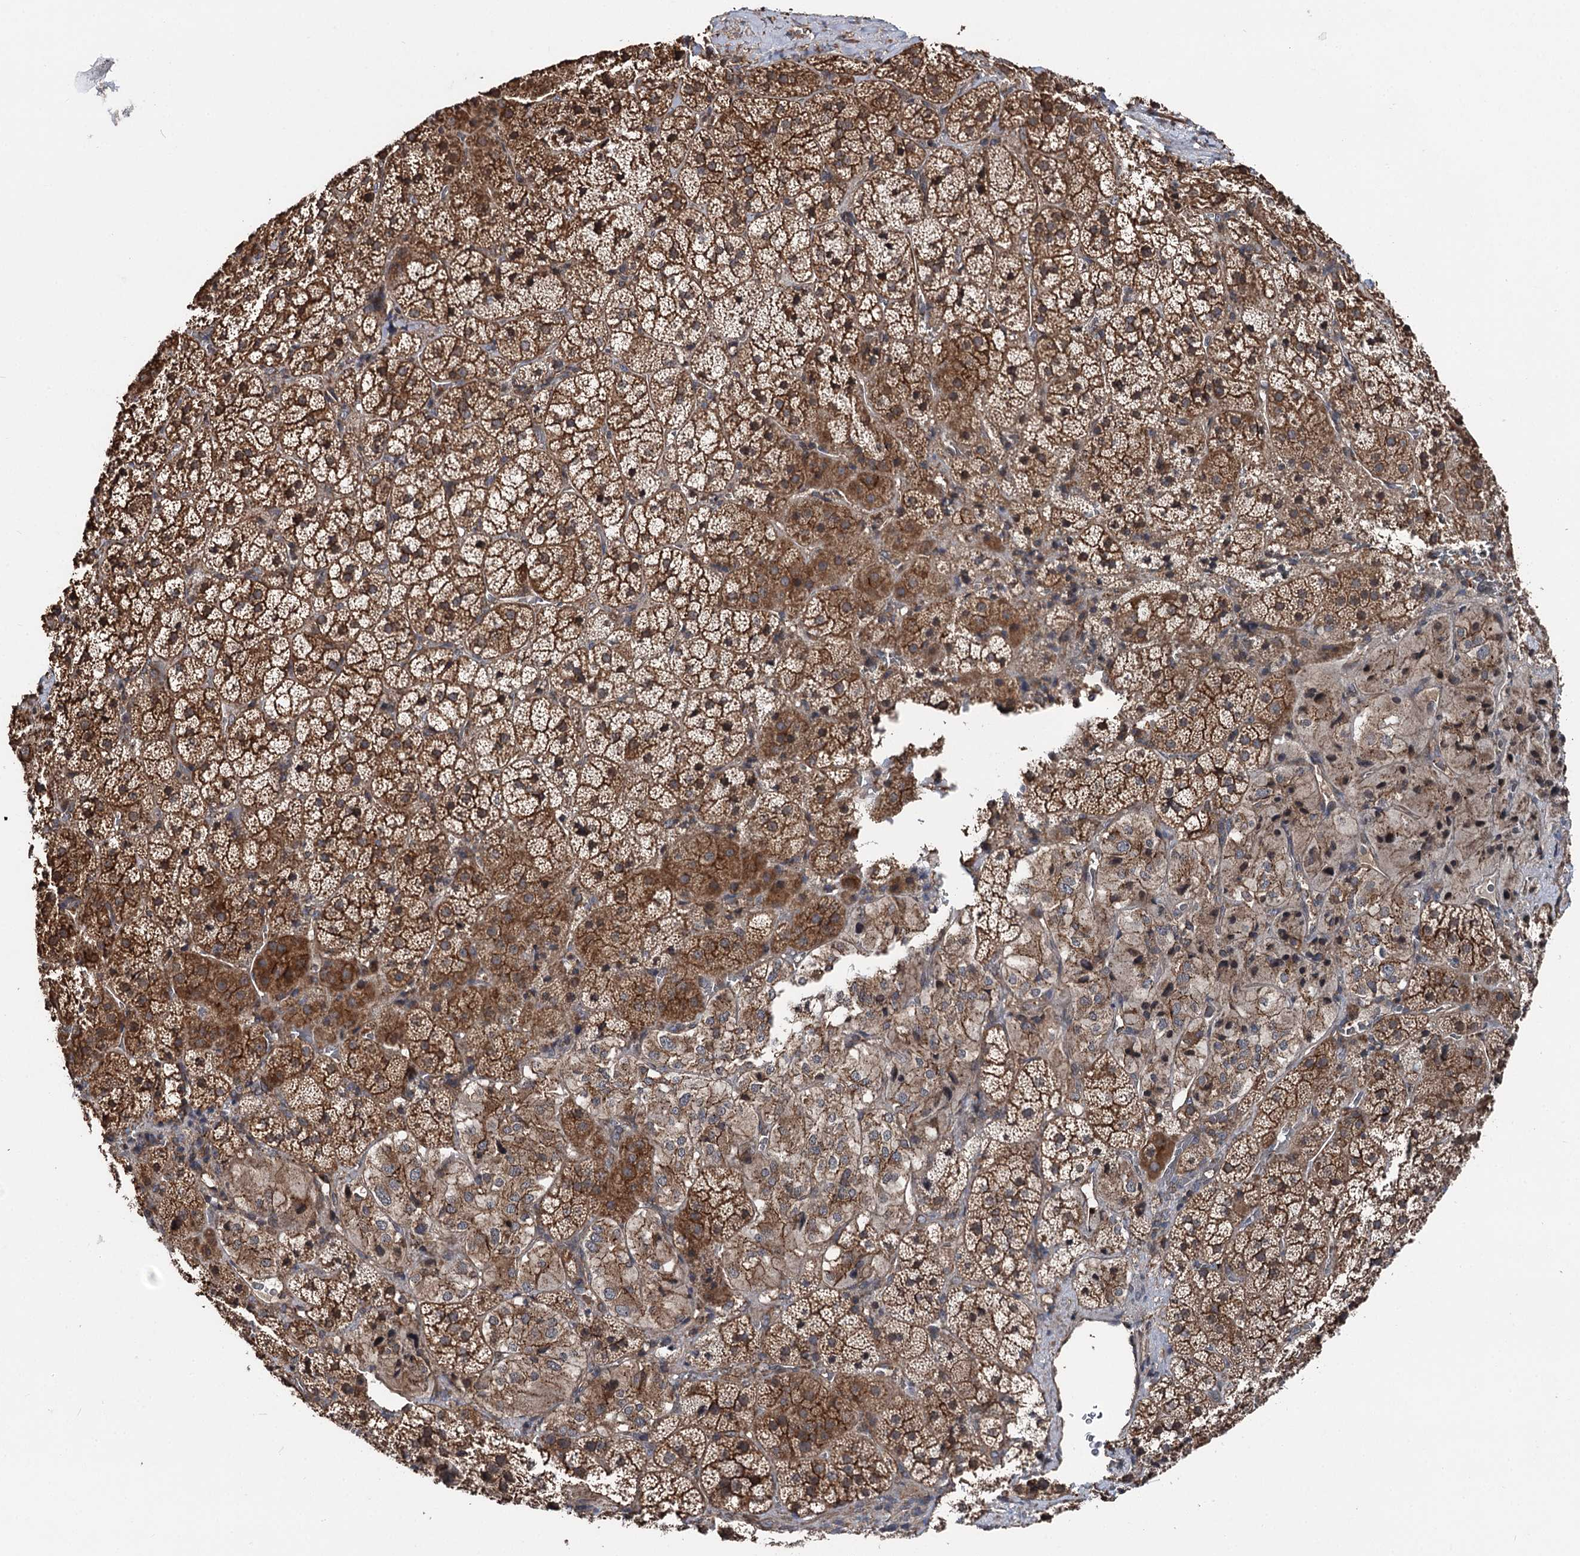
{"staining": {"intensity": "moderate", "quantity": ">75%", "location": "cytoplasmic/membranous"}, "tissue": "adrenal gland", "cell_type": "Glandular cells", "image_type": "normal", "snomed": [{"axis": "morphology", "description": "Normal tissue, NOS"}, {"axis": "topography", "description": "Adrenal gland"}], "caption": "A brown stain highlights moderate cytoplasmic/membranous expression of a protein in glandular cells of unremarkable adrenal gland.", "gene": "ITFG2", "patient": {"sex": "female", "age": 44}}